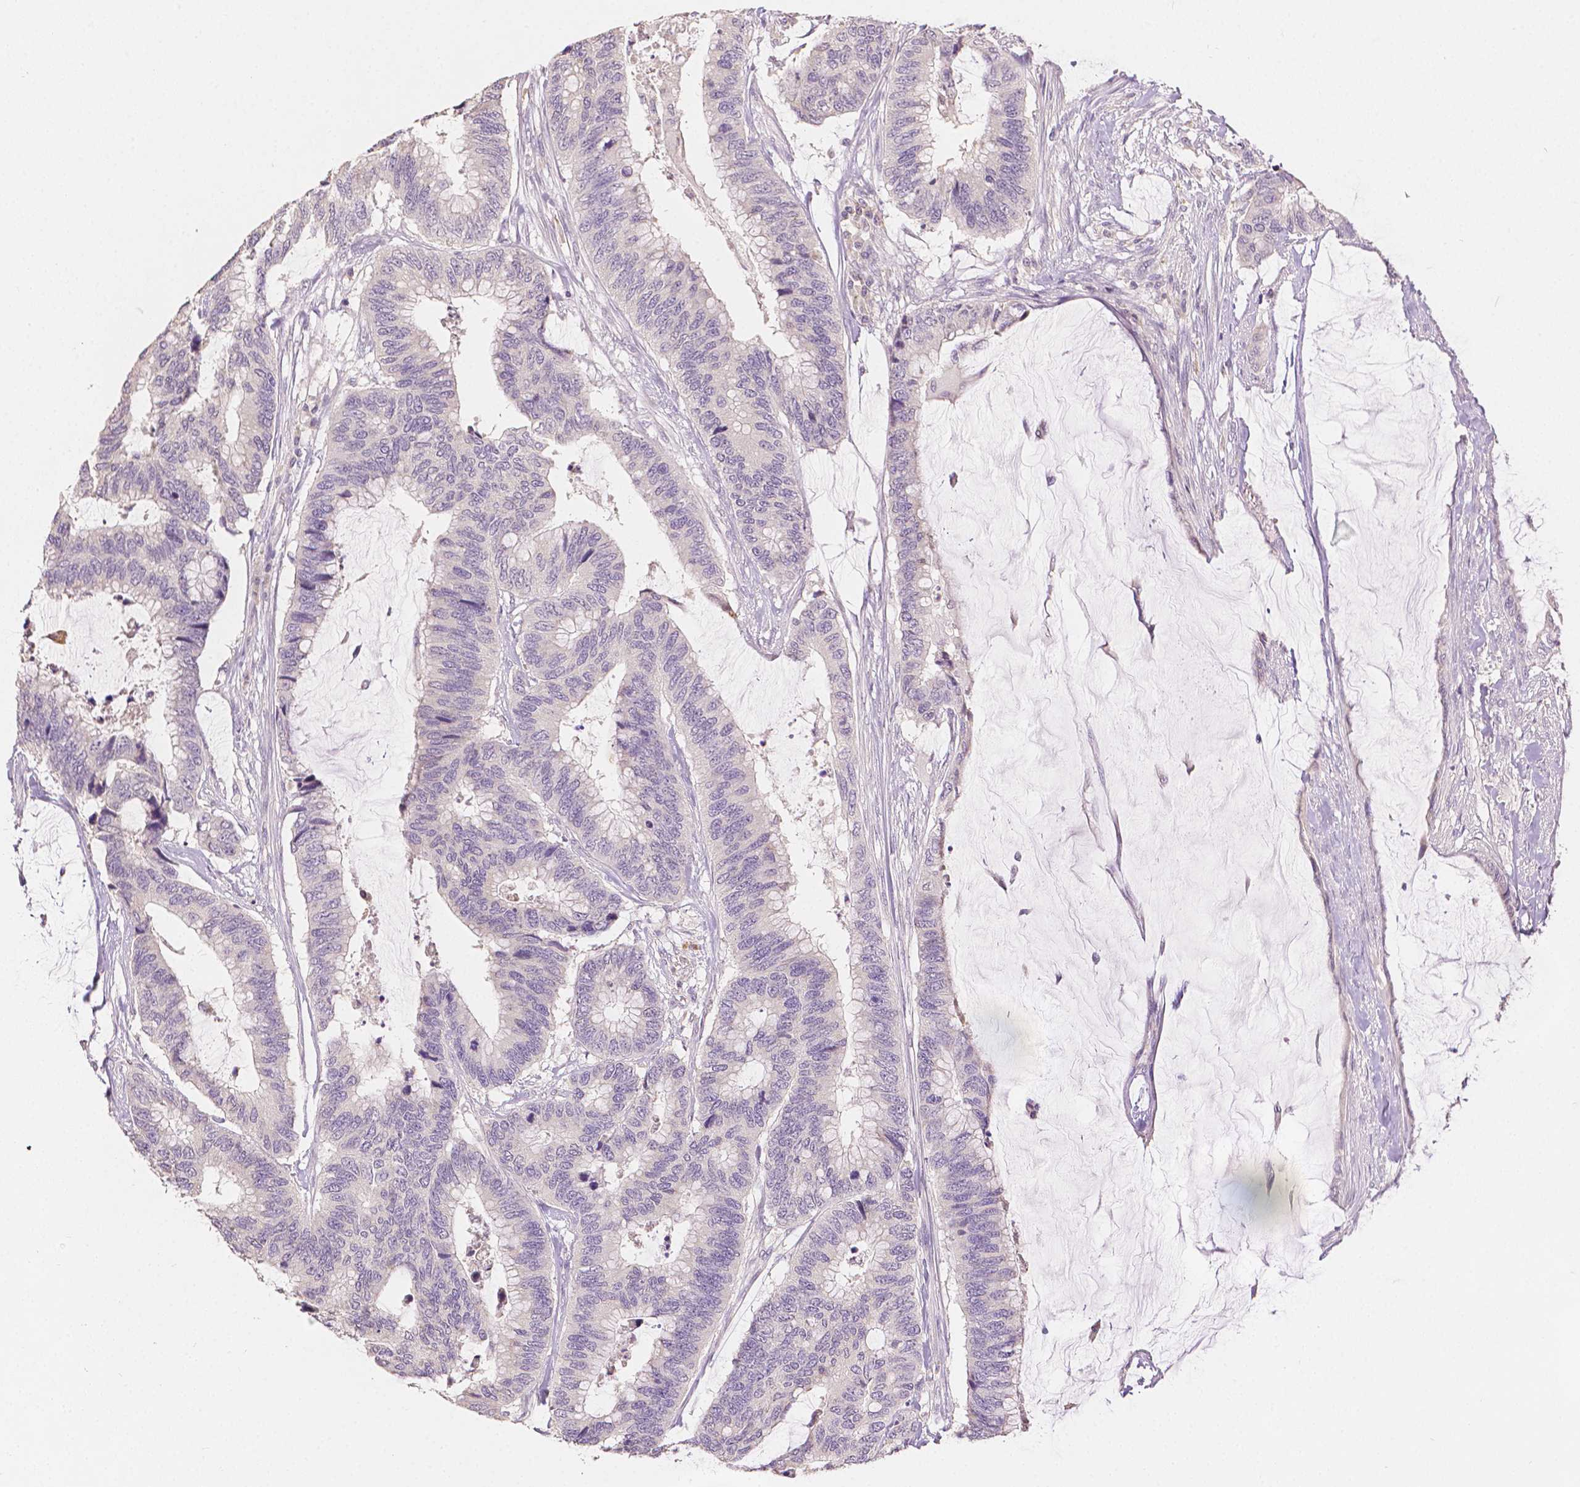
{"staining": {"intensity": "negative", "quantity": "none", "location": "none"}, "tissue": "colorectal cancer", "cell_type": "Tumor cells", "image_type": "cancer", "snomed": [{"axis": "morphology", "description": "Adenocarcinoma, NOS"}, {"axis": "topography", "description": "Rectum"}], "caption": "The image reveals no significant staining in tumor cells of adenocarcinoma (colorectal).", "gene": "TGM1", "patient": {"sex": "female", "age": 59}}